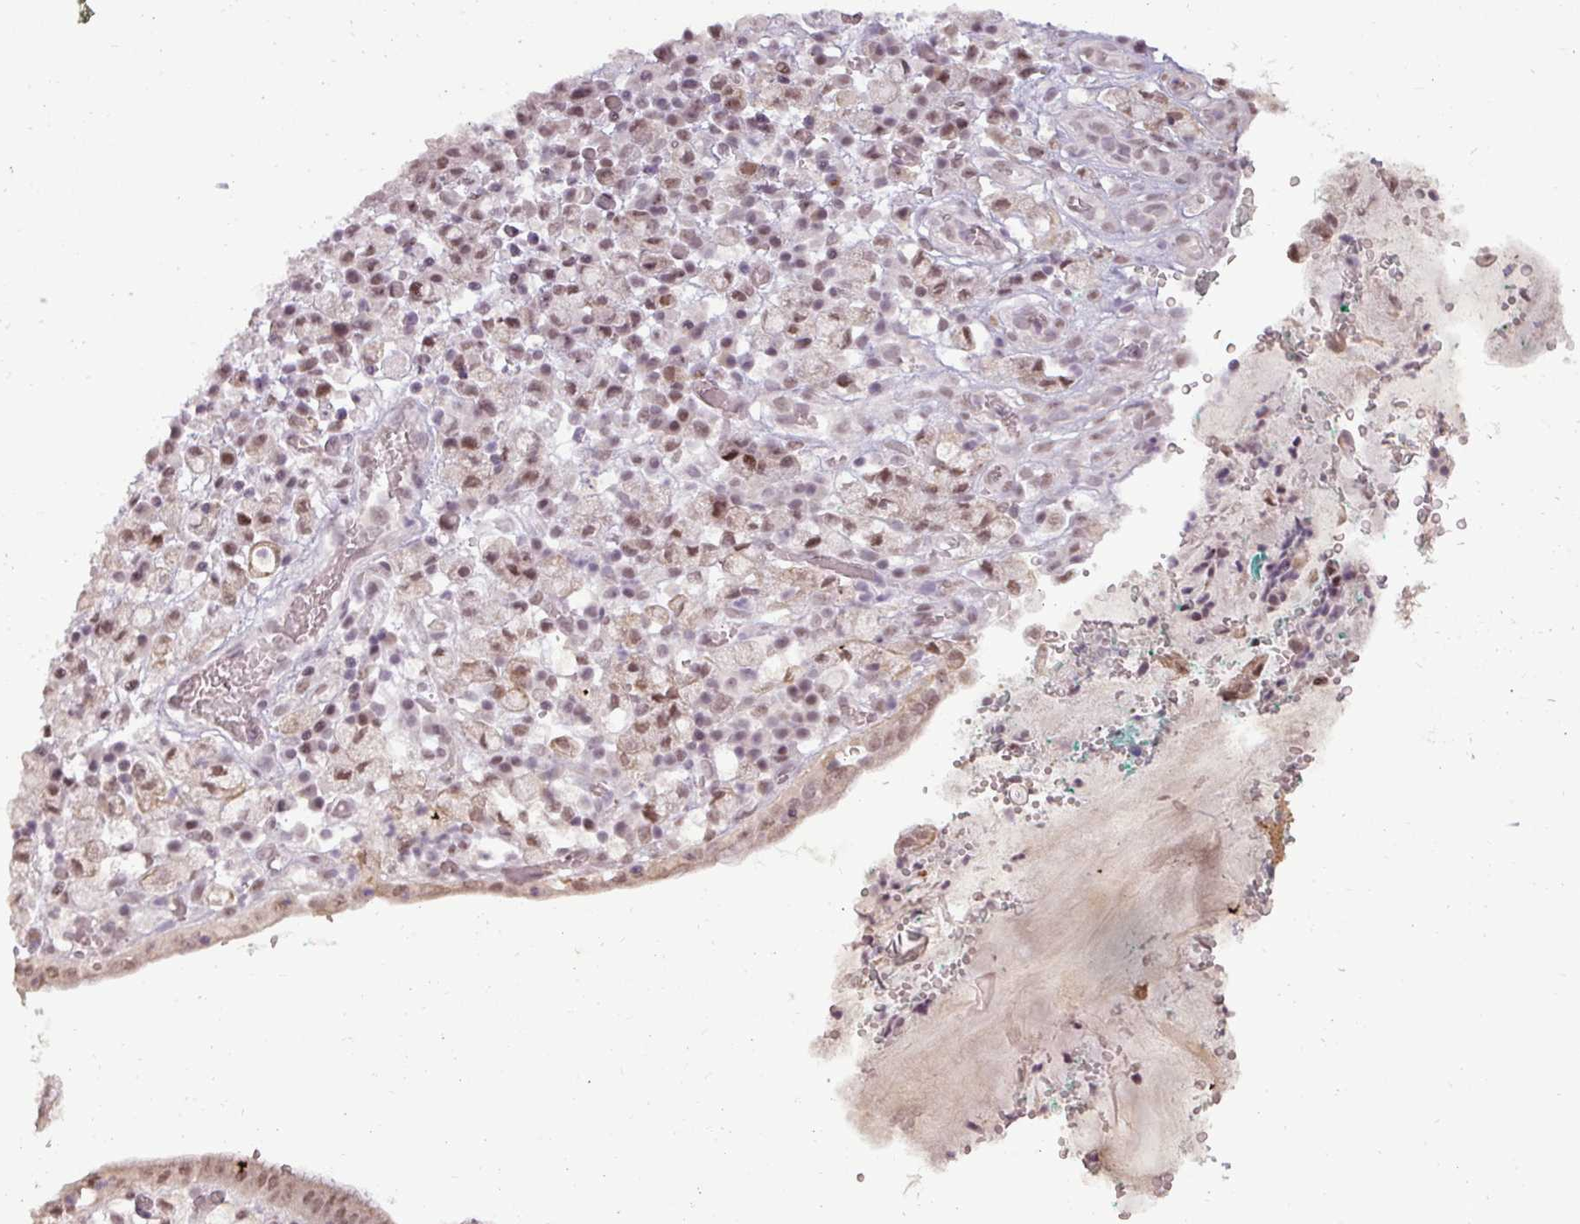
{"staining": {"intensity": "moderate", "quantity": ">75%", "location": "nuclear"}, "tissue": "stomach cancer", "cell_type": "Tumor cells", "image_type": "cancer", "snomed": [{"axis": "morphology", "description": "Adenocarcinoma, NOS"}, {"axis": "topography", "description": "Stomach"}], "caption": "Stomach adenocarcinoma tissue reveals moderate nuclear expression in approximately >75% of tumor cells", "gene": "BCAS3", "patient": {"sex": "male", "age": 77}}